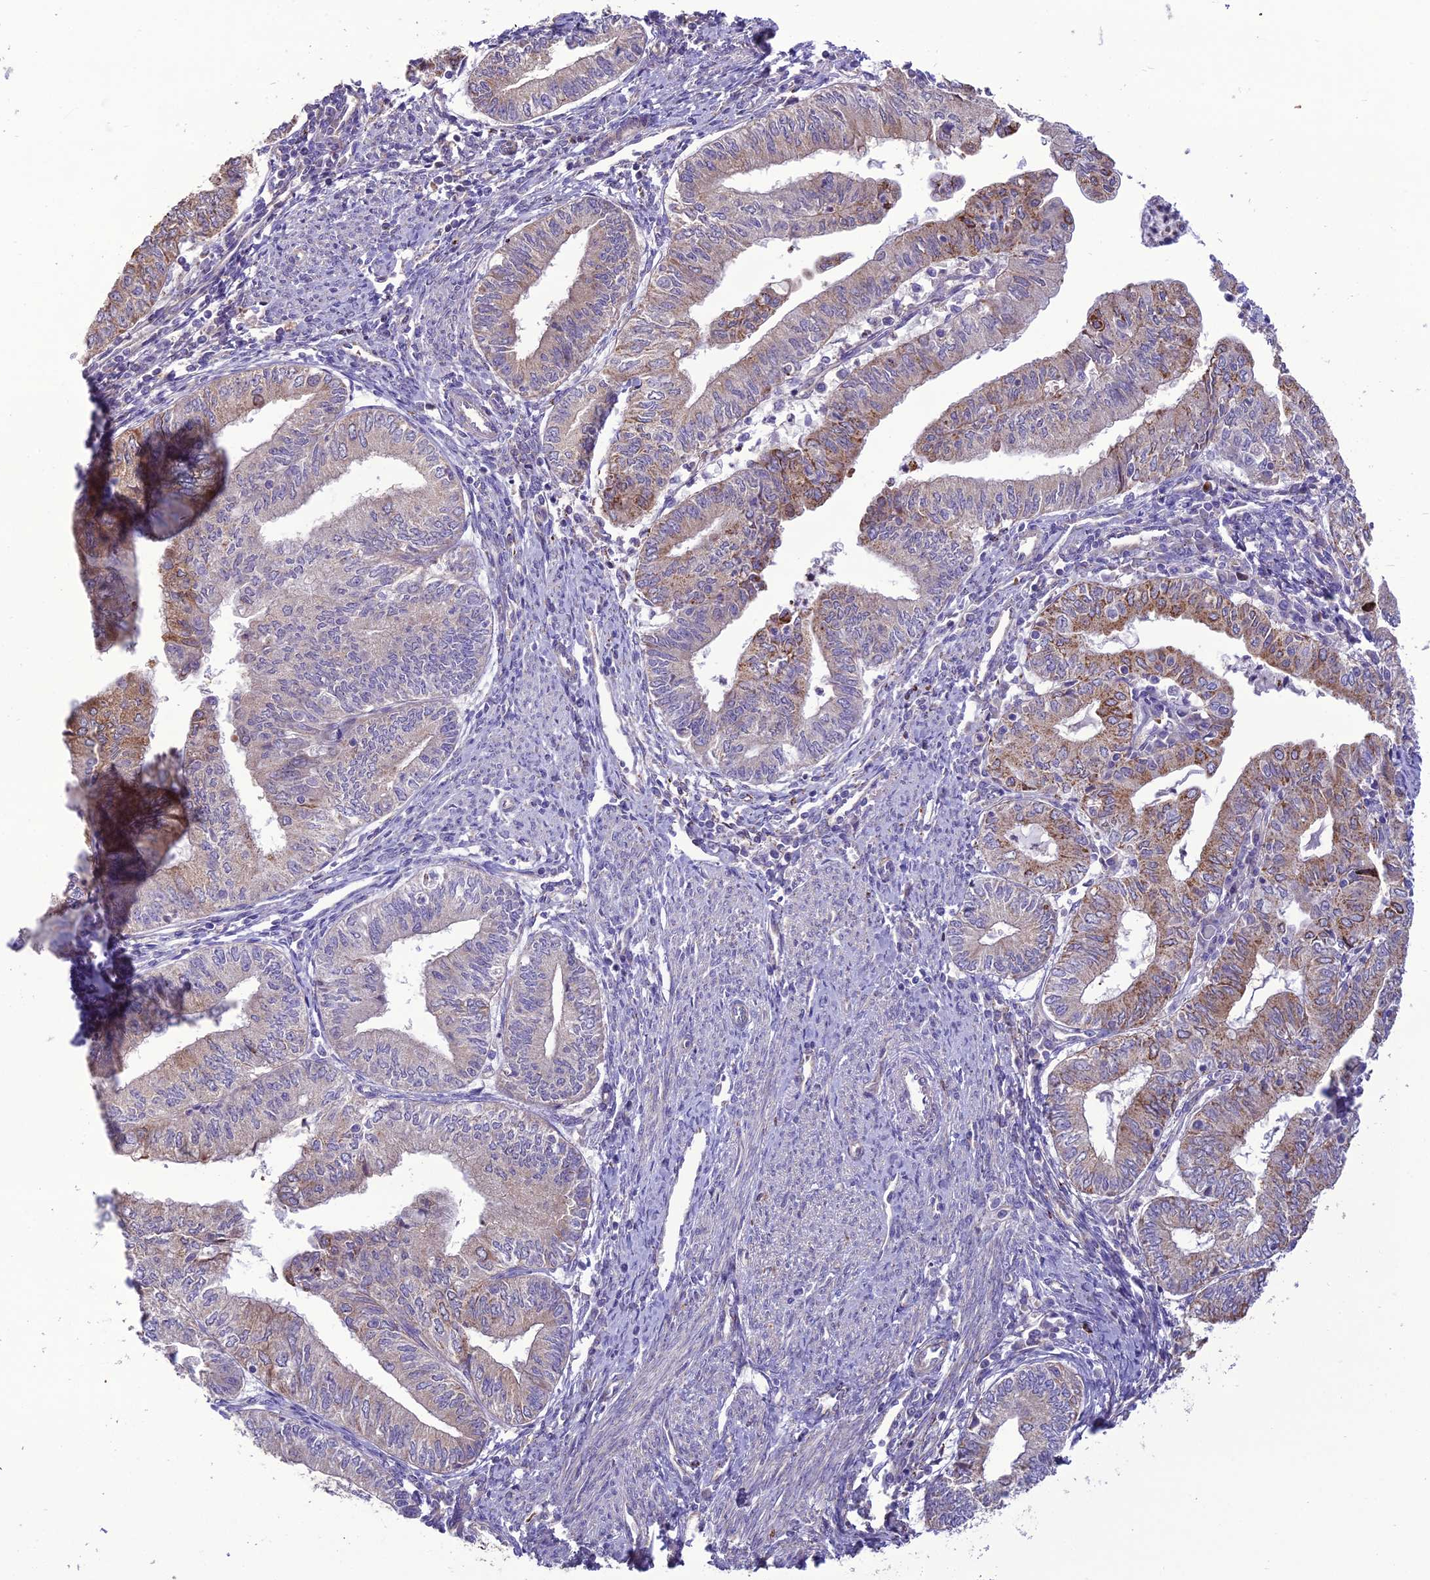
{"staining": {"intensity": "moderate", "quantity": "25%-75%", "location": "cytoplasmic/membranous"}, "tissue": "endometrial cancer", "cell_type": "Tumor cells", "image_type": "cancer", "snomed": [{"axis": "morphology", "description": "Adenocarcinoma, NOS"}, {"axis": "topography", "description": "Endometrium"}], "caption": "Immunohistochemical staining of adenocarcinoma (endometrial) exhibits medium levels of moderate cytoplasmic/membranous protein expression in about 25%-75% of tumor cells.", "gene": "TBC1D24", "patient": {"sex": "female", "age": 66}}